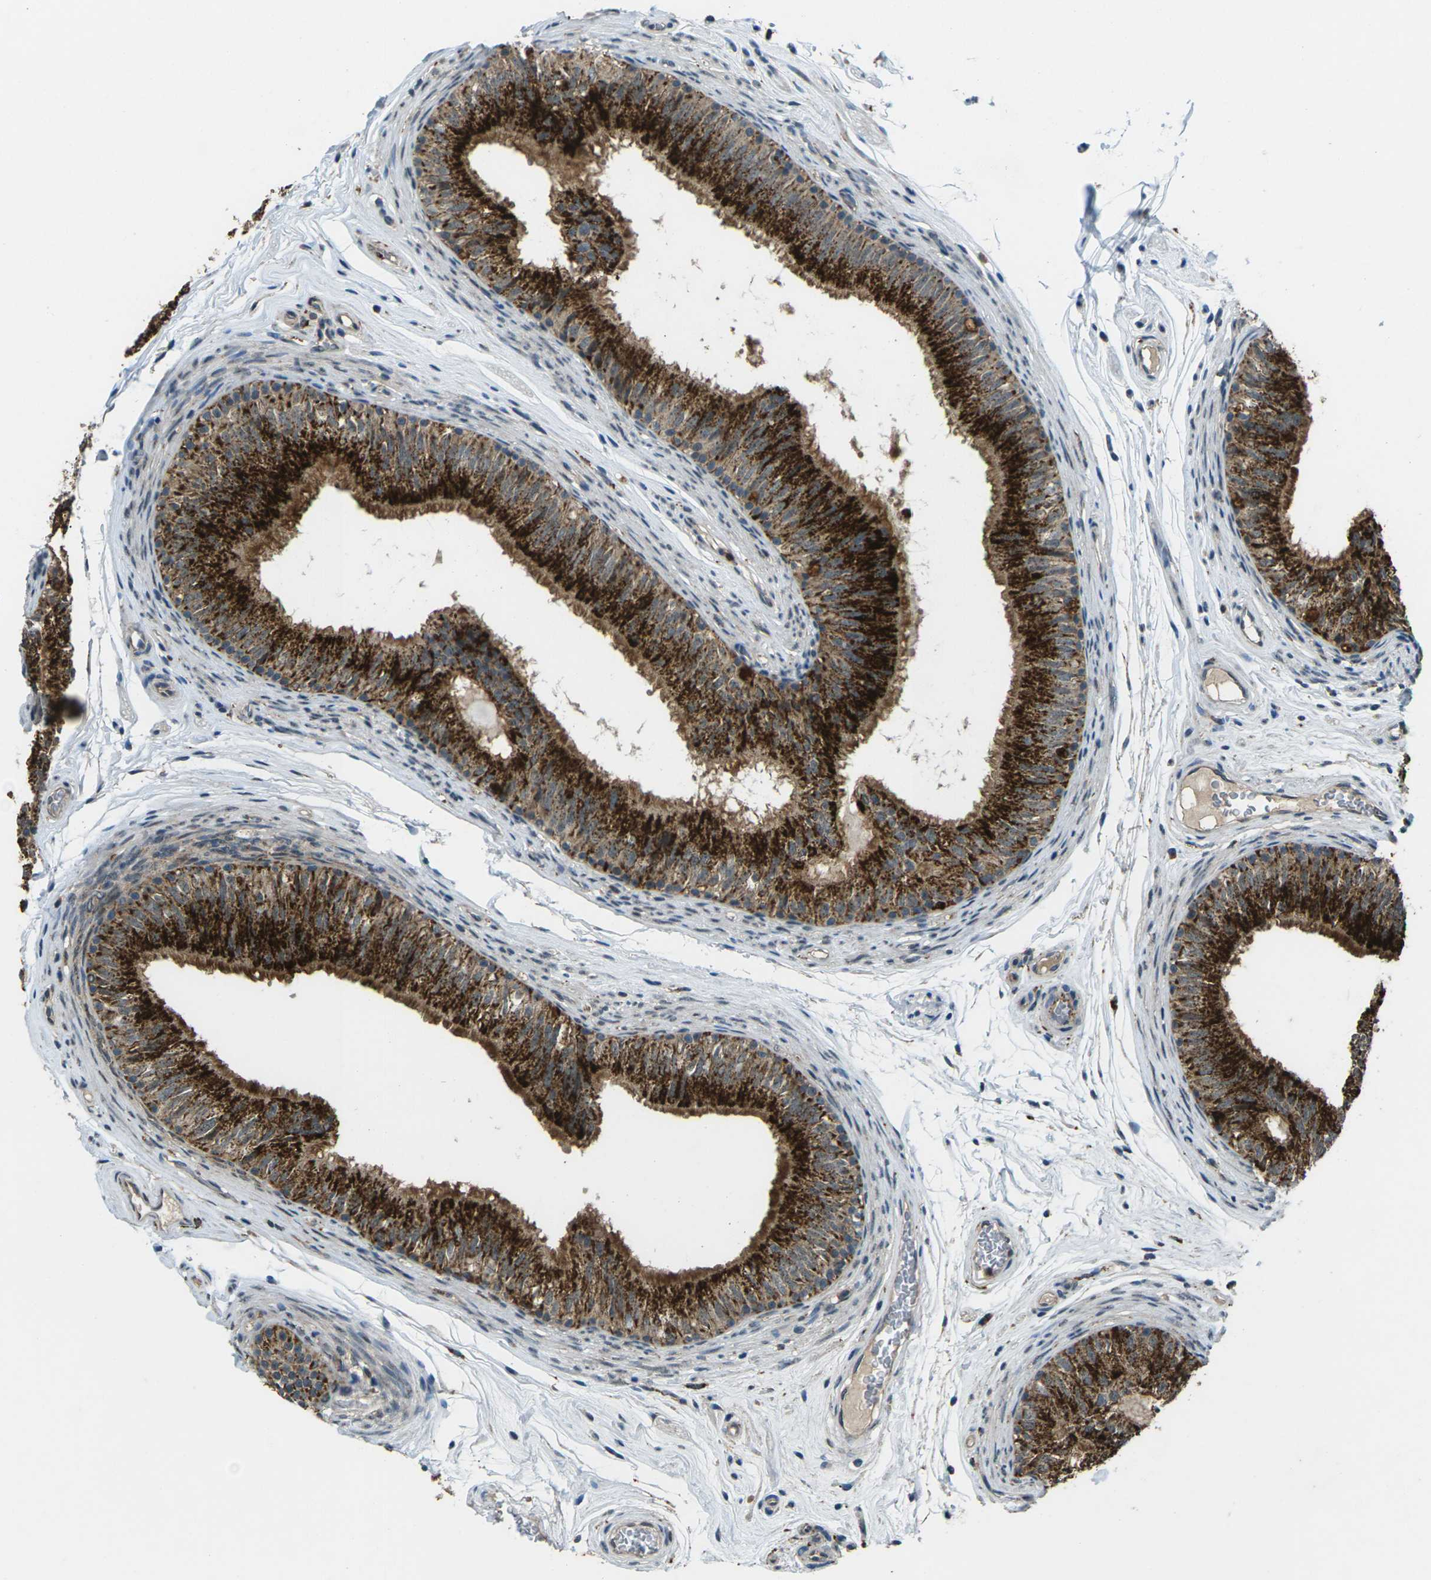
{"staining": {"intensity": "strong", "quantity": ">75%", "location": "cytoplasmic/membranous"}, "tissue": "epididymis", "cell_type": "Glandular cells", "image_type": "normal", "snomed": [{"axis": "morphology", "description": "Normal tissue, NOS"}, {"axis": "topography", "description": "Epididymis"}], "caption": "This is a micrograph of IHC staining of benign epididymis, which shows strong positivity in the cytoplasmic/membranous of glandular cells.", "gene": "SLC31A2", "patient": {"sex": "male", "age": 36}}